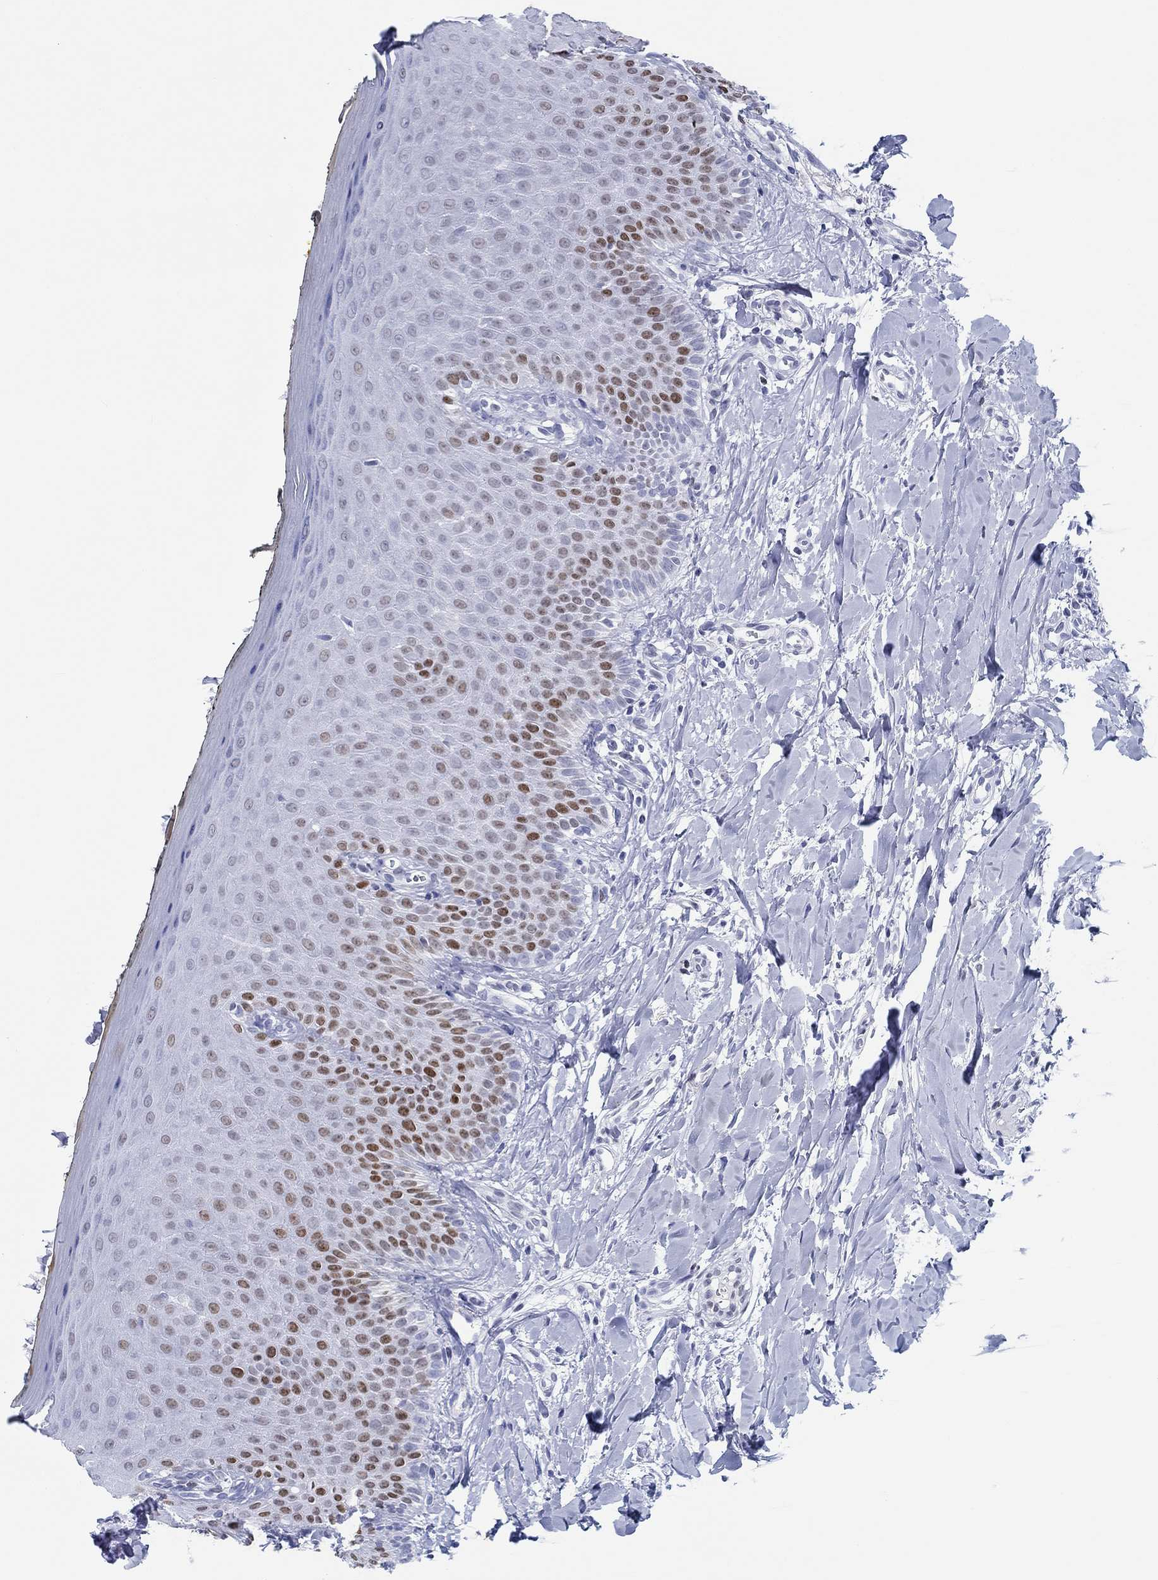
{"staining": {"intensity": "moderate", "quantity": "<25%", "location": "nuclear"}, "tissue": "oral mucosa", "cell_type": "Squamous epithelial cells", "image_type": "normal", "snomed": [{"axis": "morphology", "description": "Normal tissue, NOS"}, {"axis": "topography", "description": "Oral tissue"}], "caption": "Moderate nuclear positivity is identified in about <25% of squamous epithelial cells in unremarkable oral mucosa.", "gene": "H1", "patient": {"sex": "female", "age": 43}}